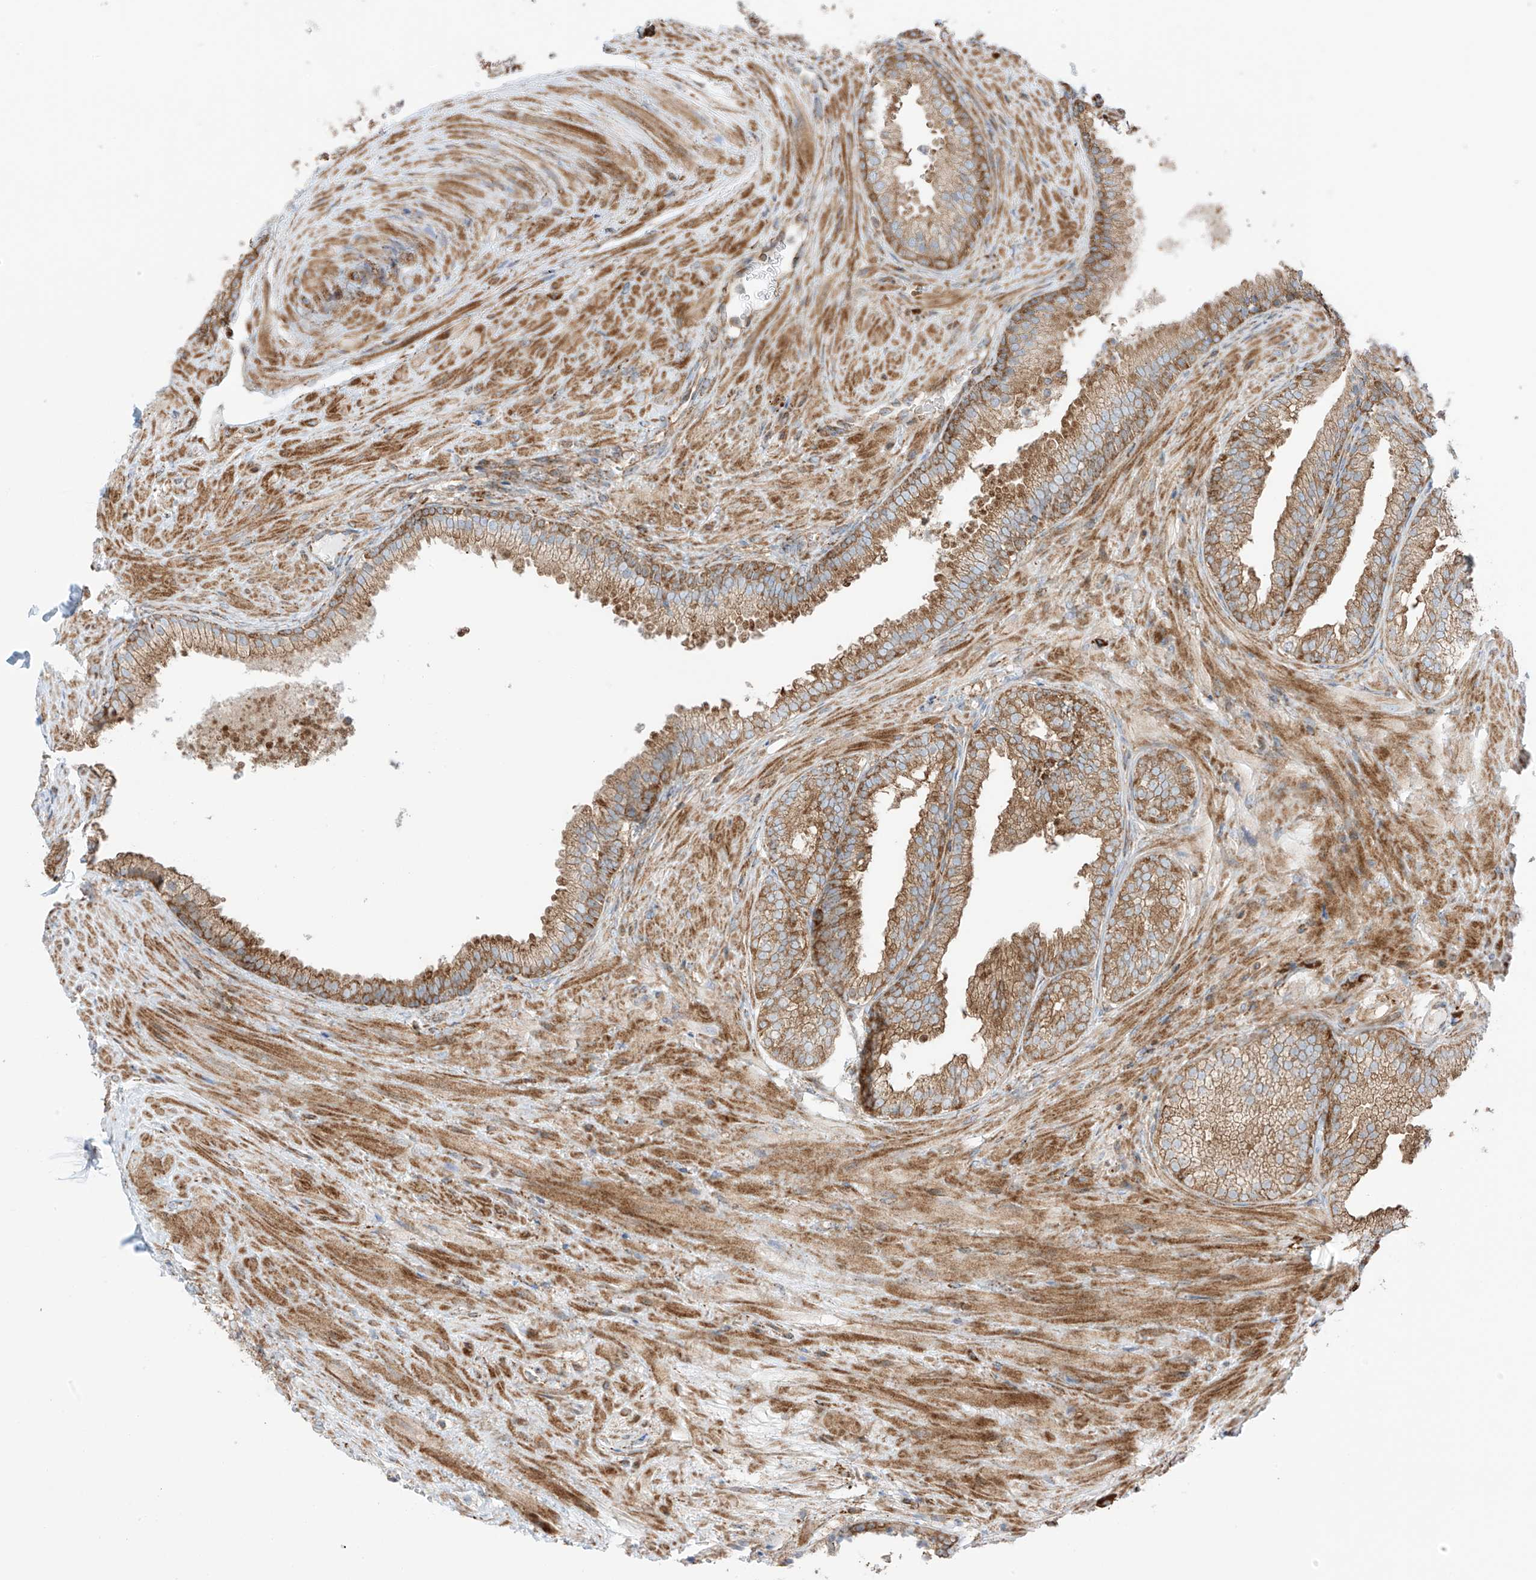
{"staining": {"intensity": "moderate", "quantity": ">75%", "location": "cytoplasmic/membranous"}, "tissue": "prostate", "cell_type": "Glandular cells", "image_type": "normal", "snomed": [{"axis": "morphology", "description": "Normal tissue, NOS"}, {"axis": "topography", "description": "Prostate"}], "caption": "Prostate stained with immunohistochemistry (IHC) reveals moderate cytoplasmic/membranous positivity in about >75% of glandular cells.", "gene": "XKR3", "patient": {"sex": "male", "age": 76}}